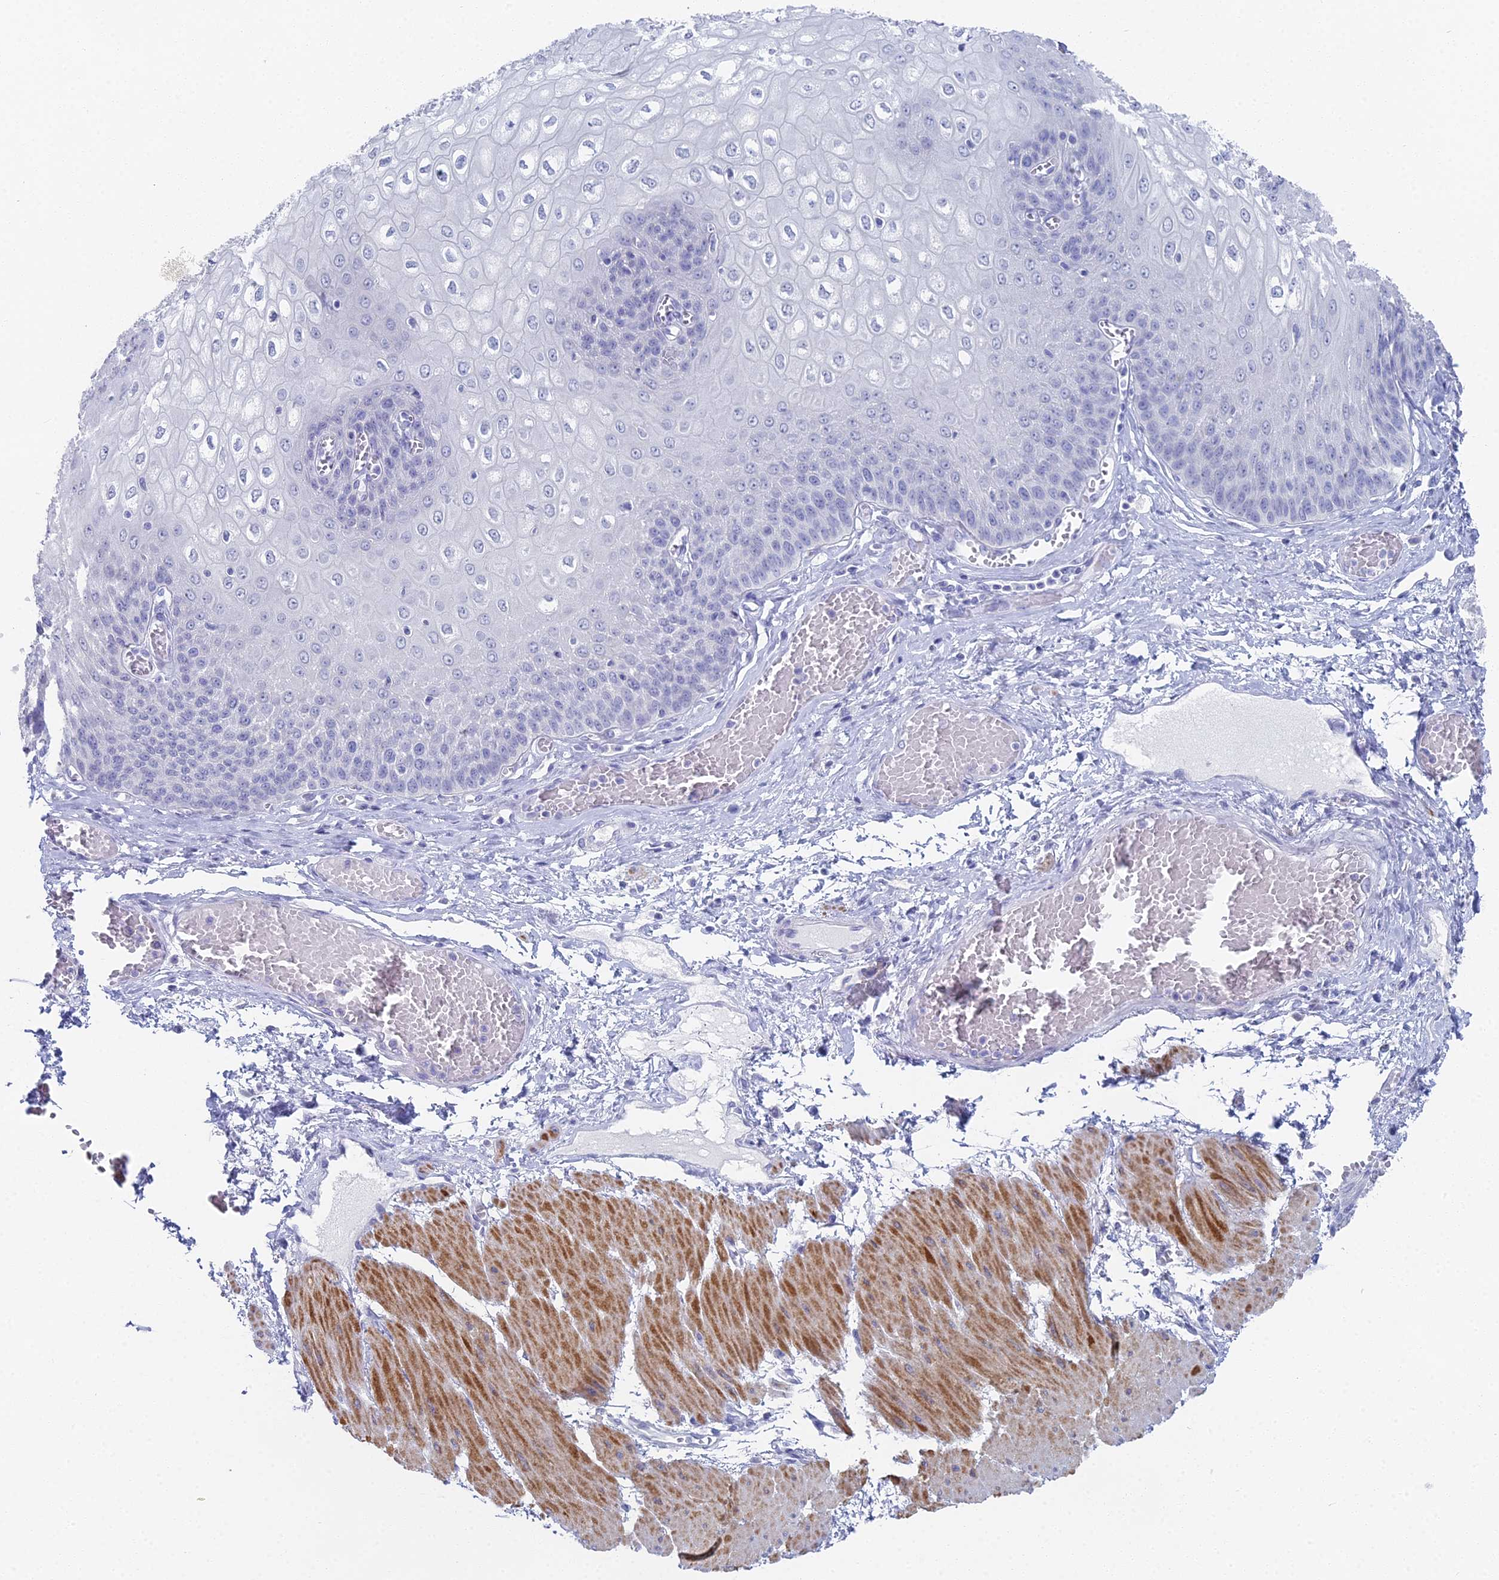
{"staining": {"intensity": "negative", "quantity": "none", "location": "none"}, "tissue": "esophagus", "cell_type": "Squamous epithelial cells", "image_type": "normal", "snomed": [{"axis": "morphology", "description": "Normal tissue, NOS"}, {"axis": "topography", "description": "Esophagus"}], "caption": "This is an IHC histopathology image of benign human esophagus. There is no positivity in squamous epithelial cells.", "gene": "ALPP", "patient": {"sex": "male", "age": 60}}